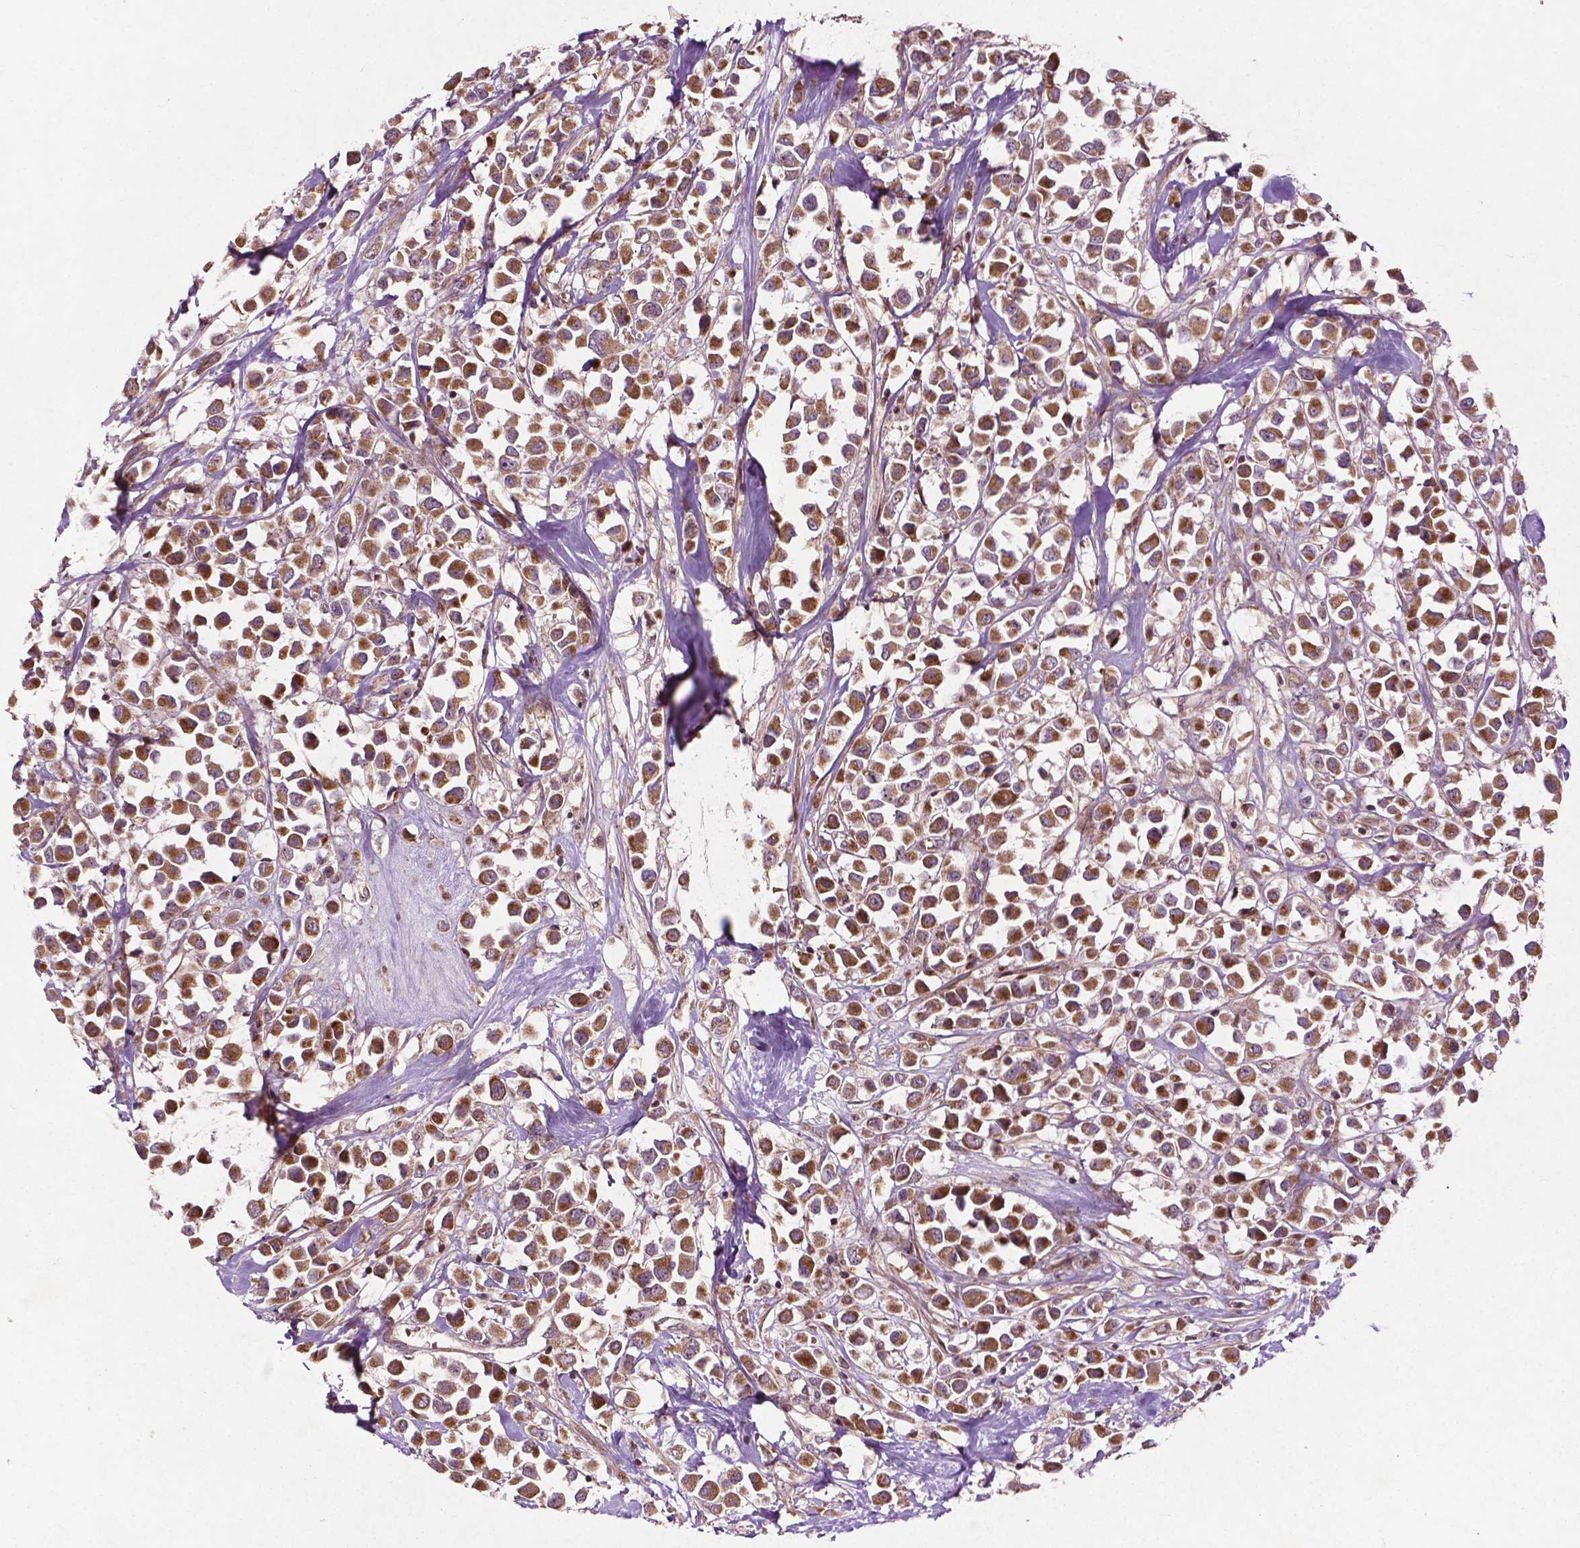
{"staining": {"intensity": "strong", "quantity": ">75%", "location": "cytoplasmic/membranous"}, "tissue": "breast cancer", "cell_type": "Tumor cells", "image_type": "cancer", "snomed": [{"axis": "morphology", "description": "Duct carcinoma"}, {"axis": "topography", "description": "Breast"}], "caption": "Human breast intraductal carcinoma stained with a protein marker exhibits strong staining in tumor cells.", "gene": "B3GALNT2", "patient": {"sex": "female", "age": 61}}